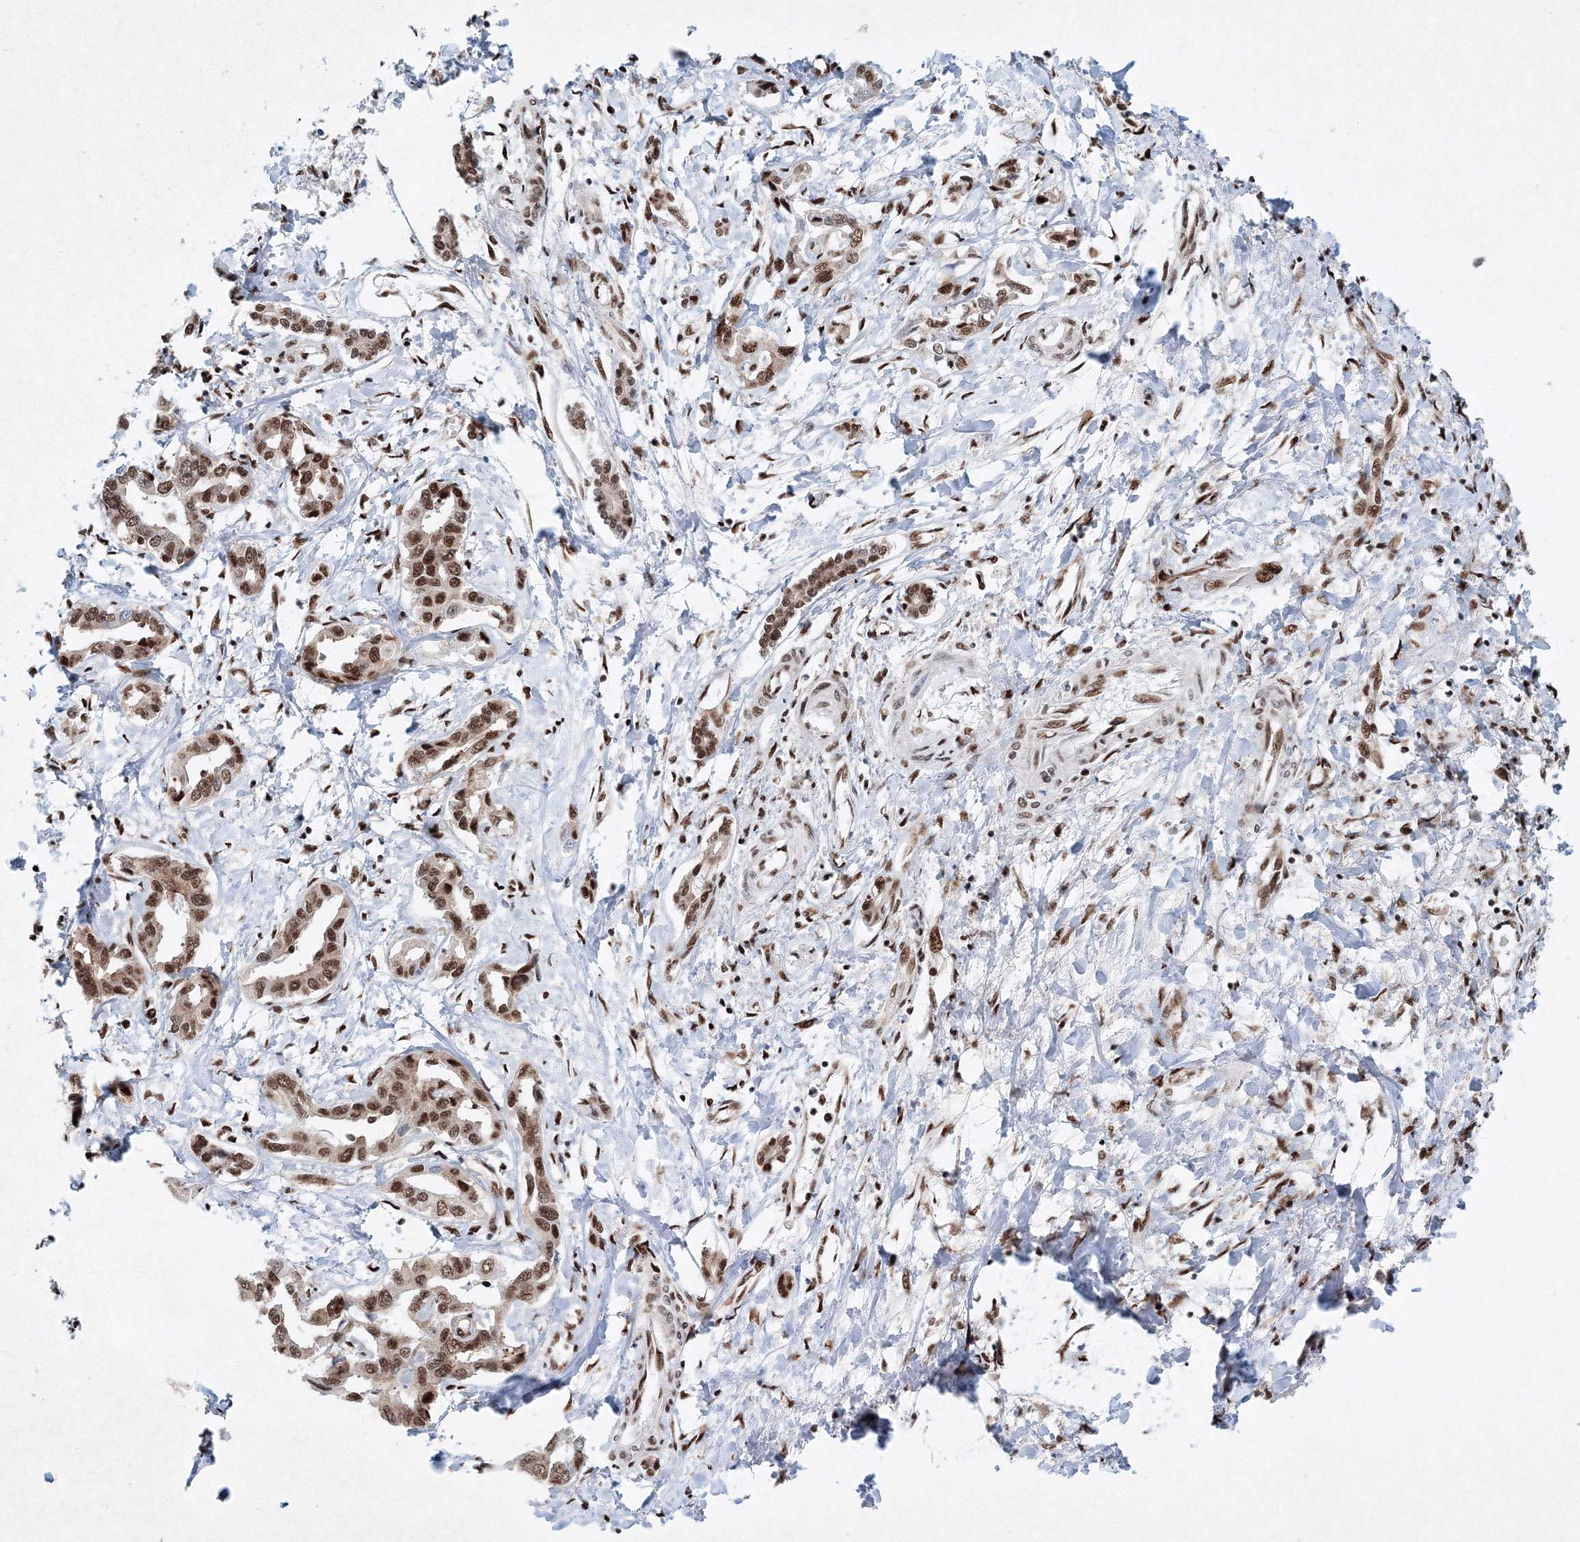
{"staining": {"intensity": "moderate", "quantity": ">75%", "location": "nuclear"}, "tissue": "liver cancer", "cell_type": "Tumor cells", "image_type": "cancer", "snomed": [{"axis": "morphology", "description": "Cholangiocarcinoma"}, {"axis": "topography", "description": "Liver"}], "caption": "DAB (3,3'-diaminobenzidine) immunohistochemical staining of human cholangiocarcinoma (liver) reveals moderate nuclear protein positivity in about >75% of tumor cells.", "gene": "SNRPC", "patient": {"sex": "male", "age": 59}}